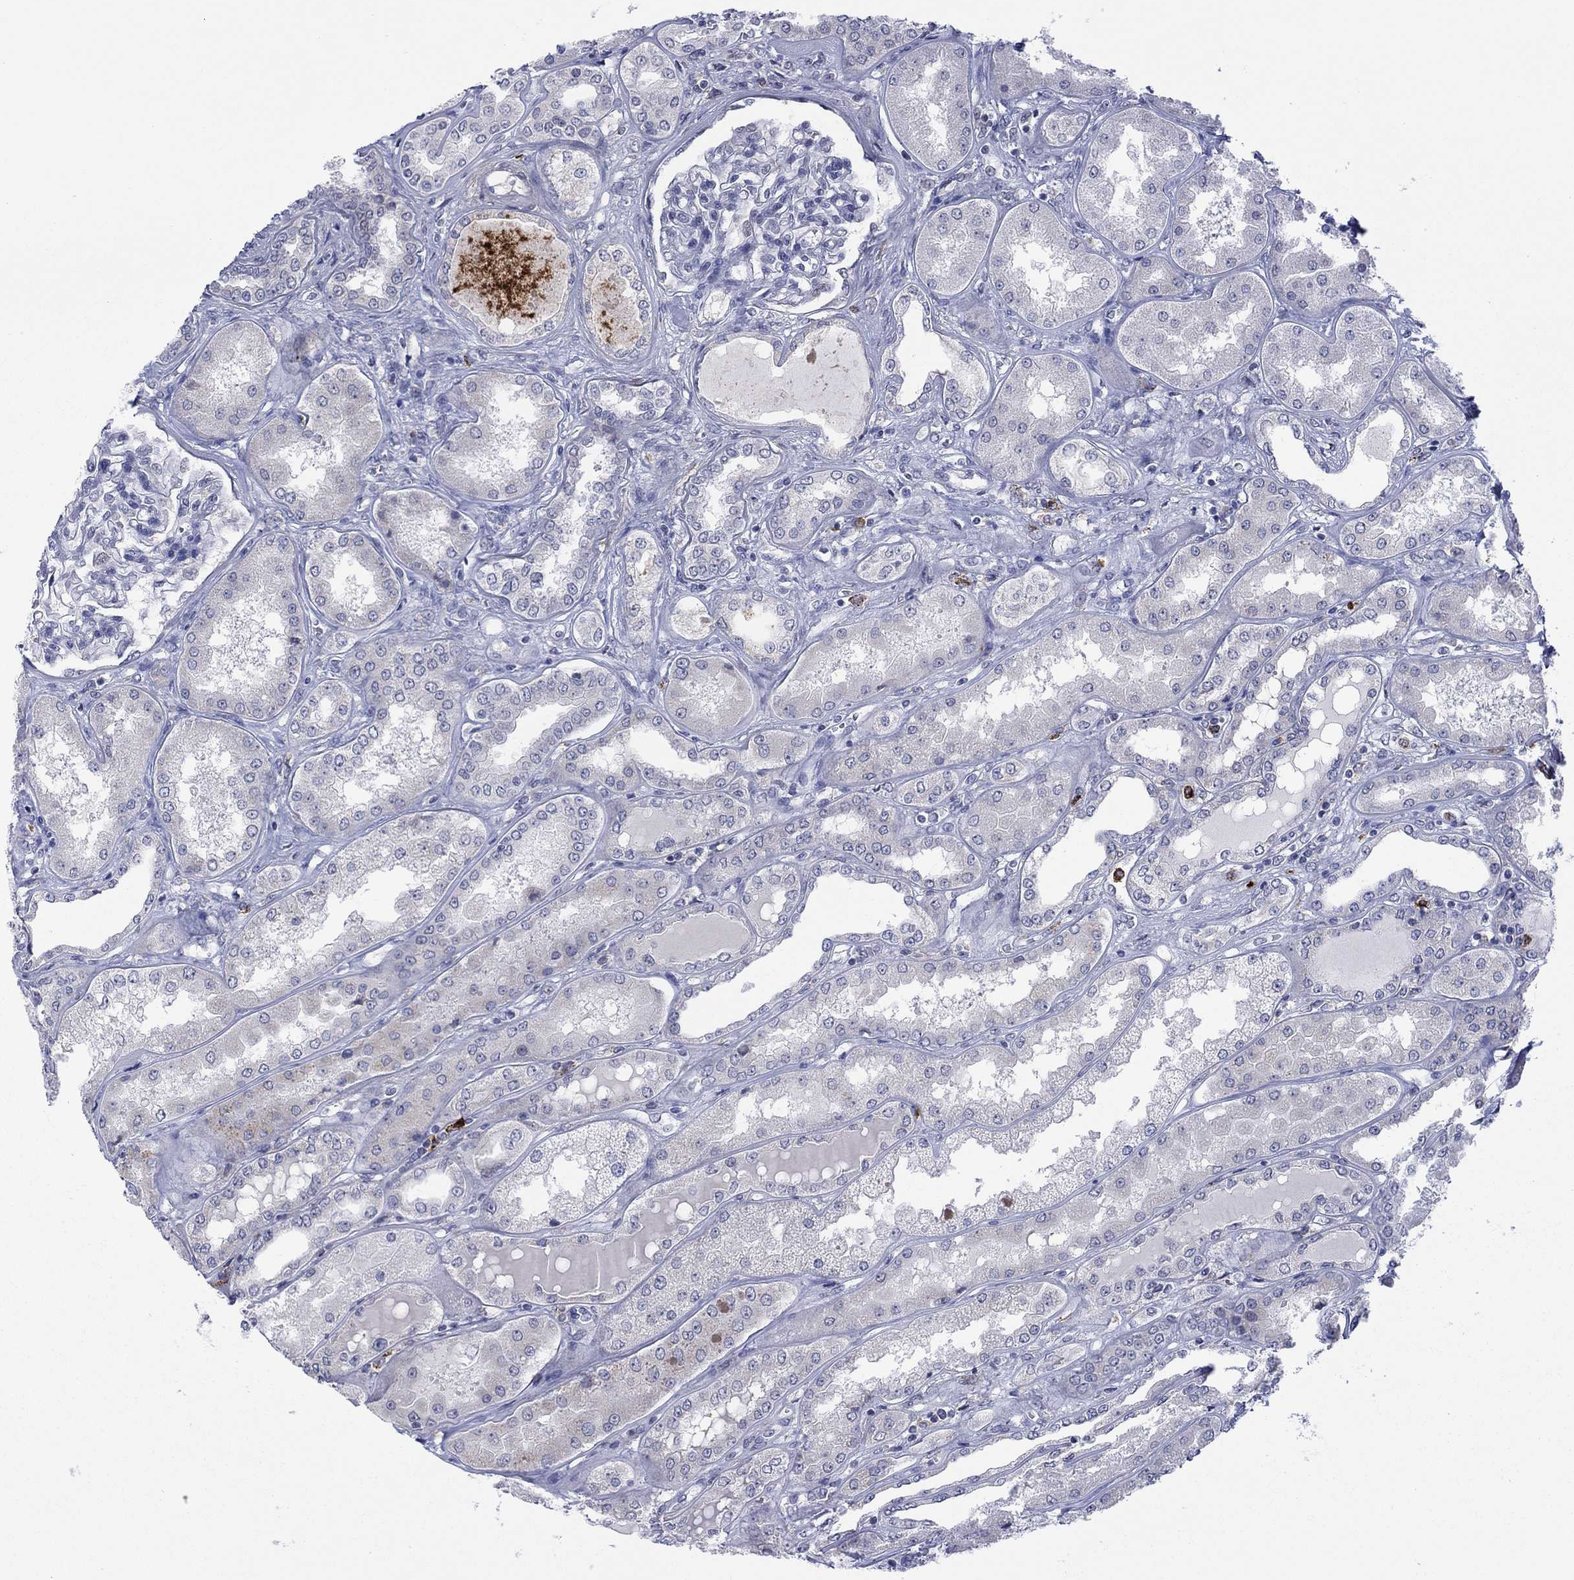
{"staining": {"intensity": "negative", "quantity": "none", "location": "none"}, "tissue": "kidney", "cell_type": "Cells in glomeruli", "image_type": "normal", "snomed": [{"axis": "morphology", "description": "Normal tissue, NOS"}, {"axis": "topography", "description": "Kidney"}], "caption": "Immunohistochemistry photomicrograph of benign kidney: kidney stained with DAB (3,3'-diaminobenzidine) reveals no significant protein expression in cells in glomeruli.", "gene": "MTRFR", "patient": {"sex": "female", "age": 56}}